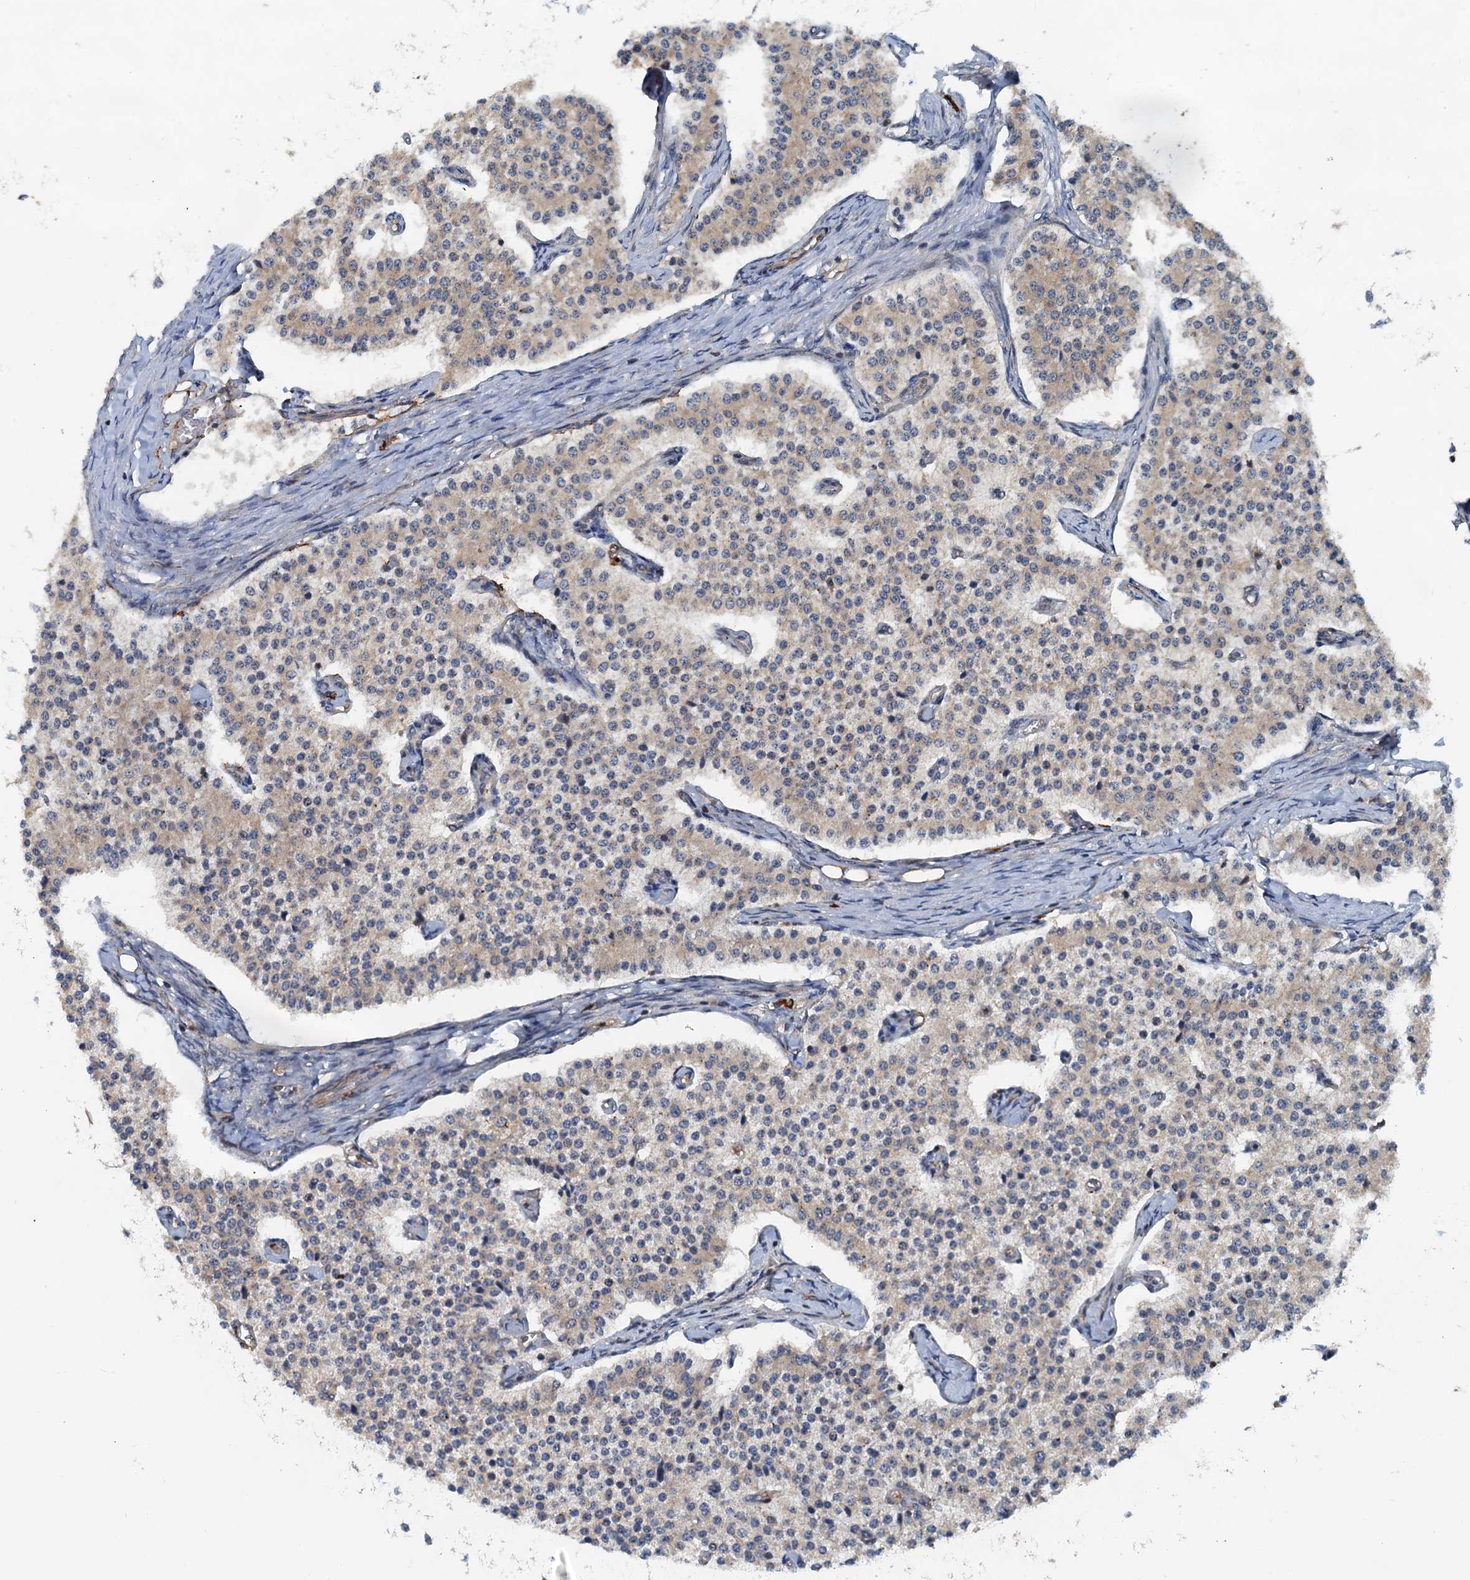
{"staining": {"intensity": "weak", "quantity": "<25%", "location": "cytoplasmic/membranous"}, "tissue": "carcinoid", "cell_type": "Tumor cells", "image_type": "cancer", "snomed": [{"axis": "morphology", "description": "Carcinoid, malignant, NOS"}, {"axis": "topography", "description": "Colon"}], "caption": "A photomicrograph of human carcinoid is negative for staining in tumor cells.", "gene": "AAGAB", "patient": {"sex": "female", "age": 52}}